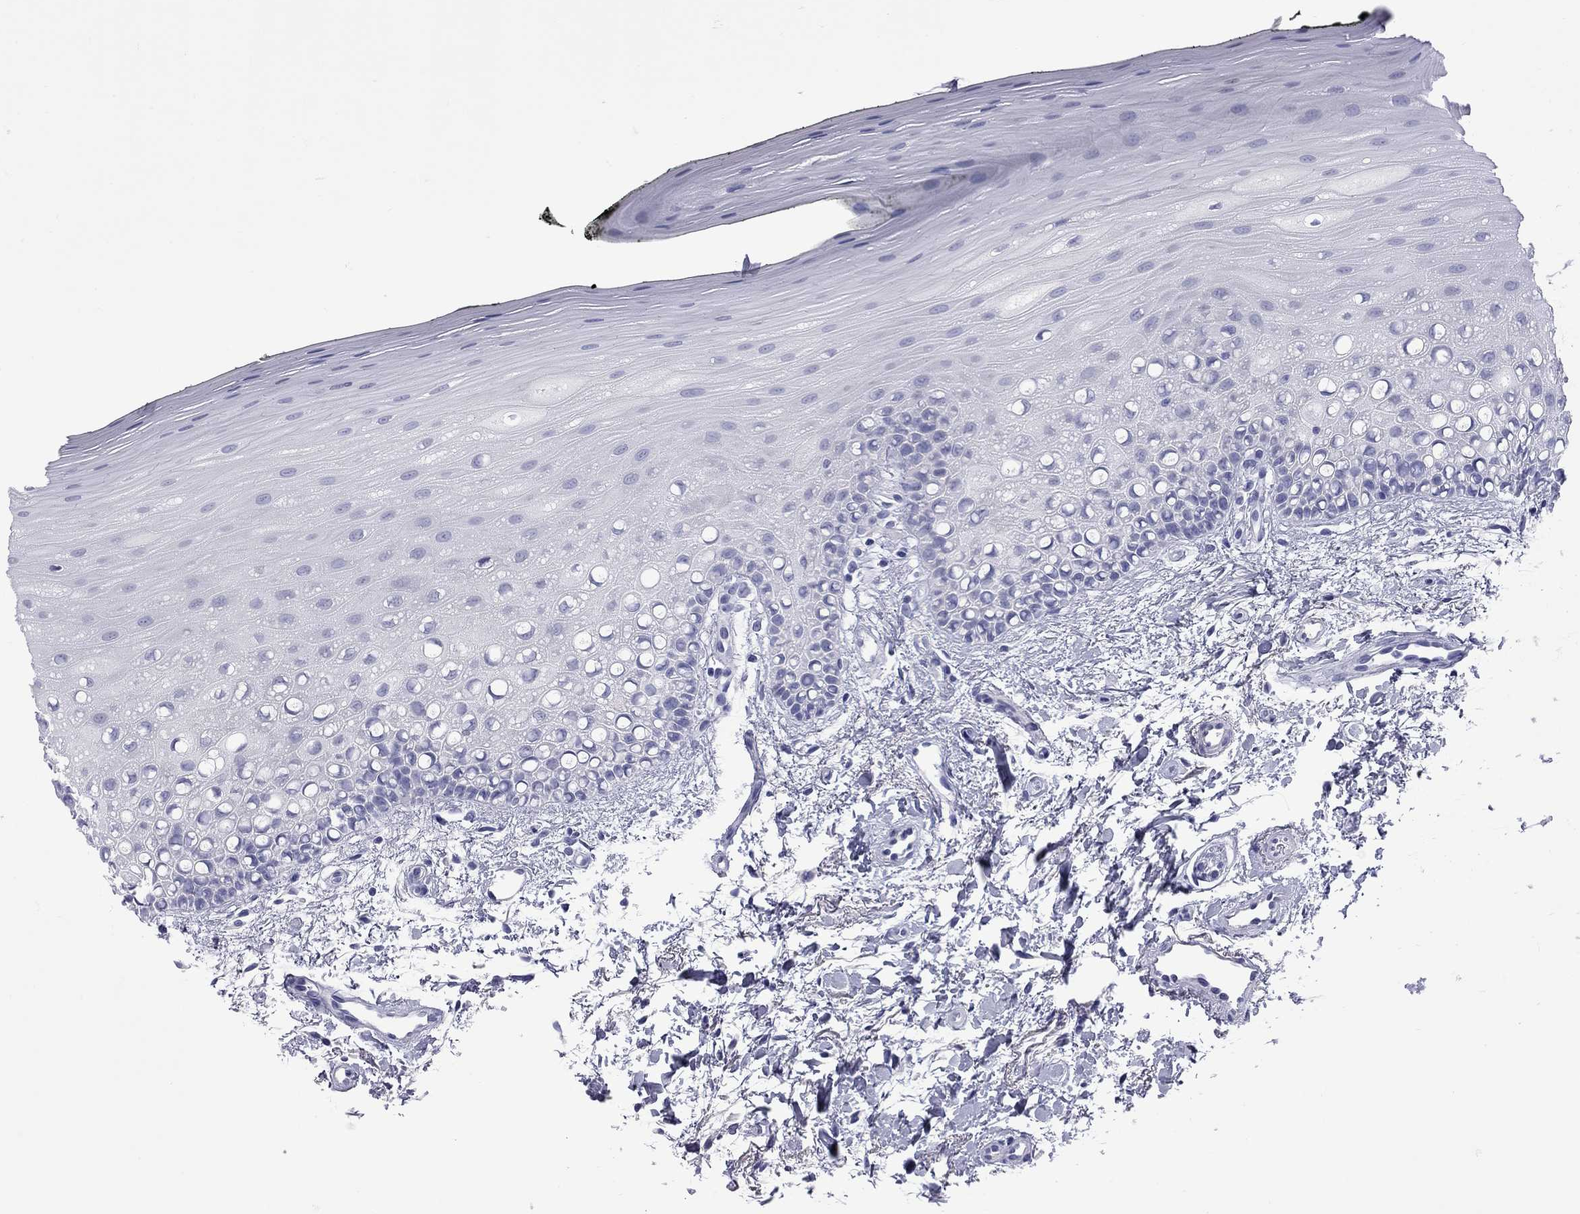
{"staining": {"intensity": "negative", "quantity": "none", "location": "none"}, "tissue": "oral mucosa", "cell_type": "Squamous epithelial cells", "image_type": "normal", "snomed": [{"axis": "morphology", "description": "Normal tissue, NOS"}, {"axis": "topography", "description": "Oral tissue"}], "caption": "Squamous epithelial cells show no significant protein expression in unremarkable oral mucosa. Brightfield microscopy of immunohistochemistry stained with DAB (3,3'-diaminobenzidine) (brown) and hematoxylin (blue), captured at high magnification.", "gene": "EPPIN", "patient": {"sex": "female", "age": 78}}